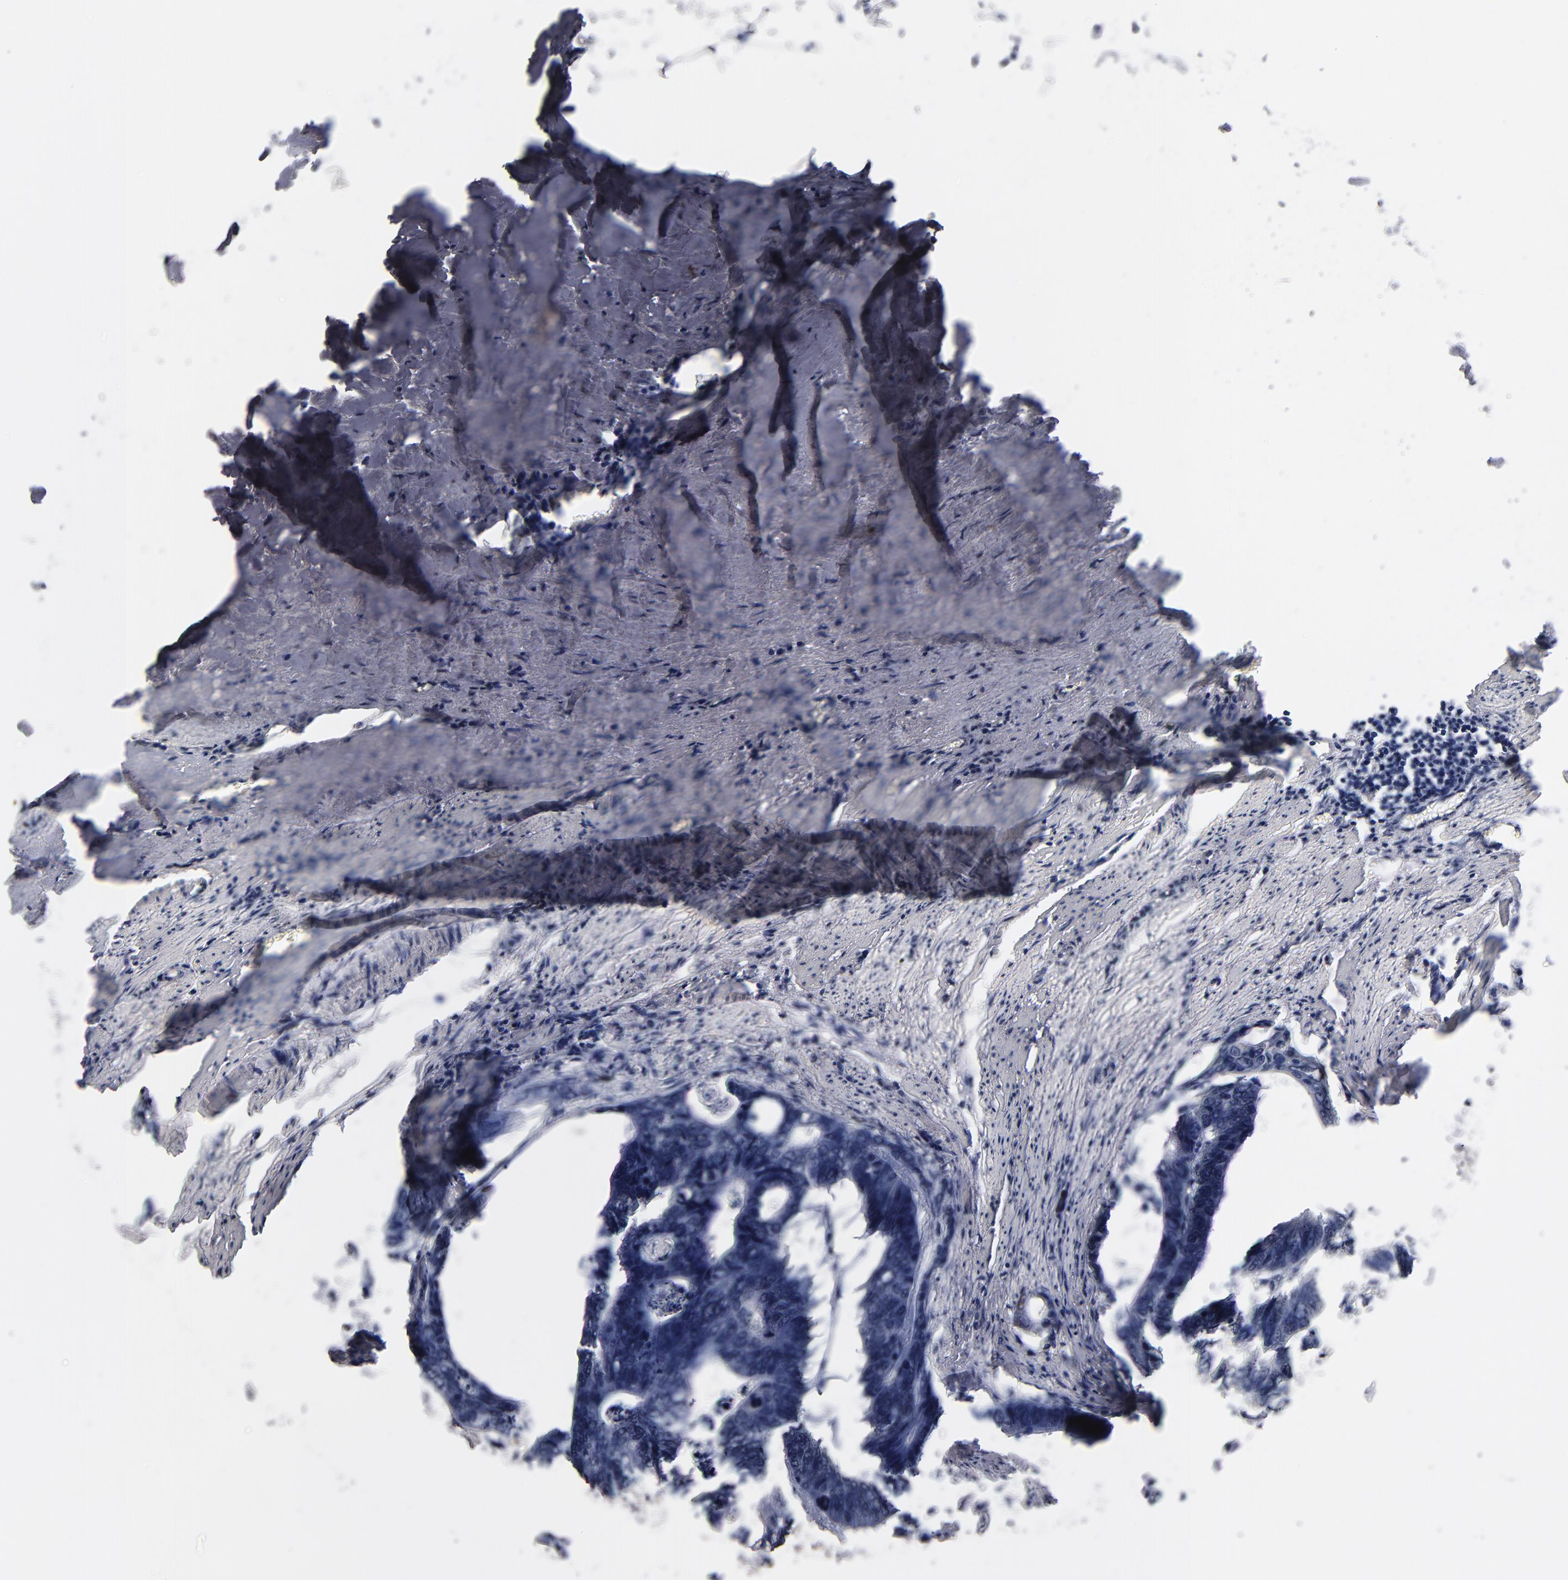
{"staining": {"intensity": "negative", "quantity": "none", "location": "none"}, "tissue": "colorectal cancer", "cell_type": "Tumor cells", "image_type": "cancer", "snomed": [{"axis": "morphology", "description": "Adenocarcinoma, NOS"}, {"axis": "topography", "description": "Colon"}], "caption": "An image of adenocarcinoma (colorectal) stained for a protein reveals no brown staining in tumor cells. (DAB (3,3'-diaminobenzidine) immunohistochemistry, high magnification).", "gene": "MN1", "patient": {"sex": "female", "age": 55}}